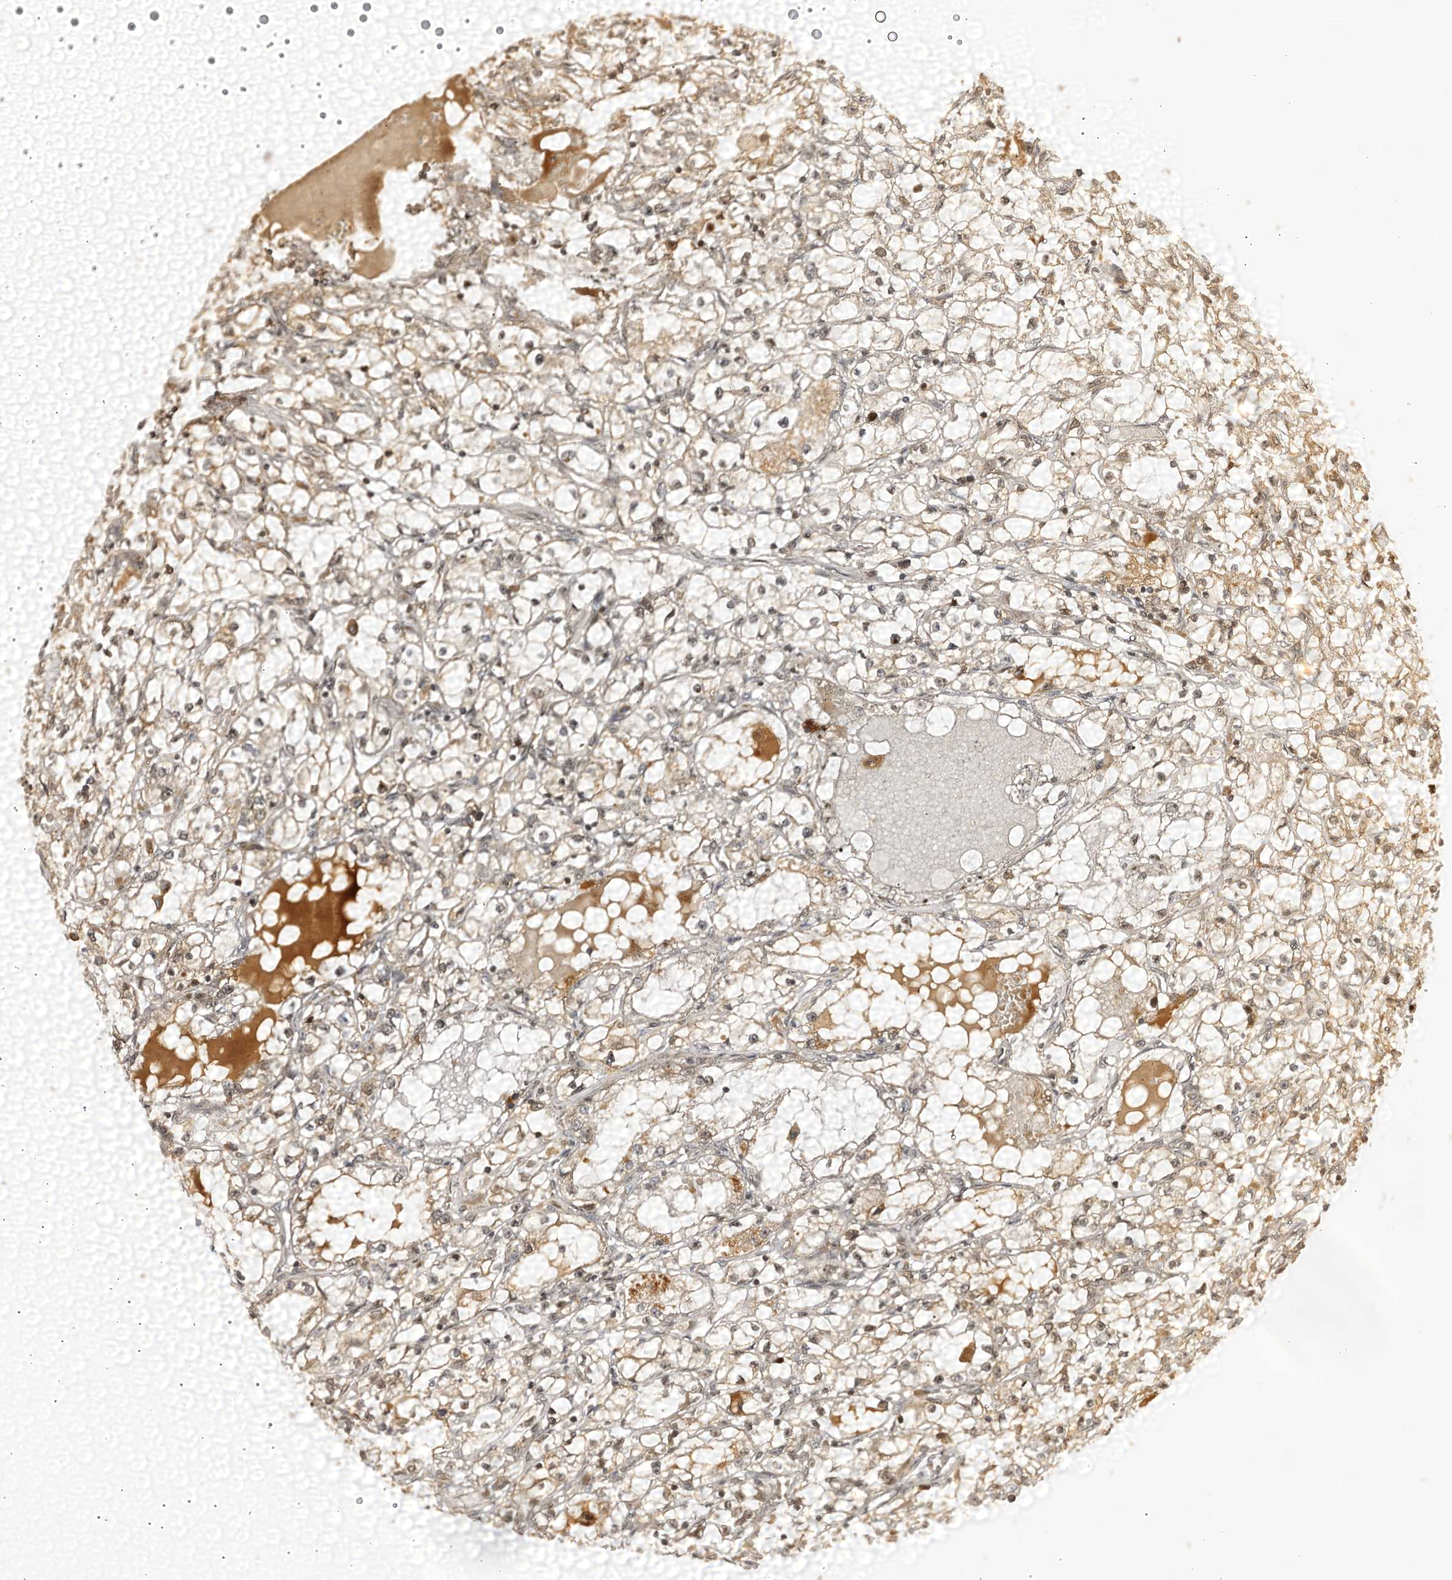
{"staining": {"intensity": "weak", "quantity": "25%-75%", "location": "cytoplasmic/membranous,nuclear"}, "tissue": "renal cancer", "cell_type": "Tumor cells", "image_type": "cancer", "snomed": [{"axis": "morphology", "description": "Adenocarcinoma, NOS"}, {"axis": "topography", "description": "Kidney"}], "caption": "This is a histology image of immunohistochemistry staining of renal adenocarcinoma, which shows weak expression in the cytoplasmic/membranous and nuclear of tumor cells.", "gene": "TRAPPC4", "patient": {"sex": "male", "age": 56}}